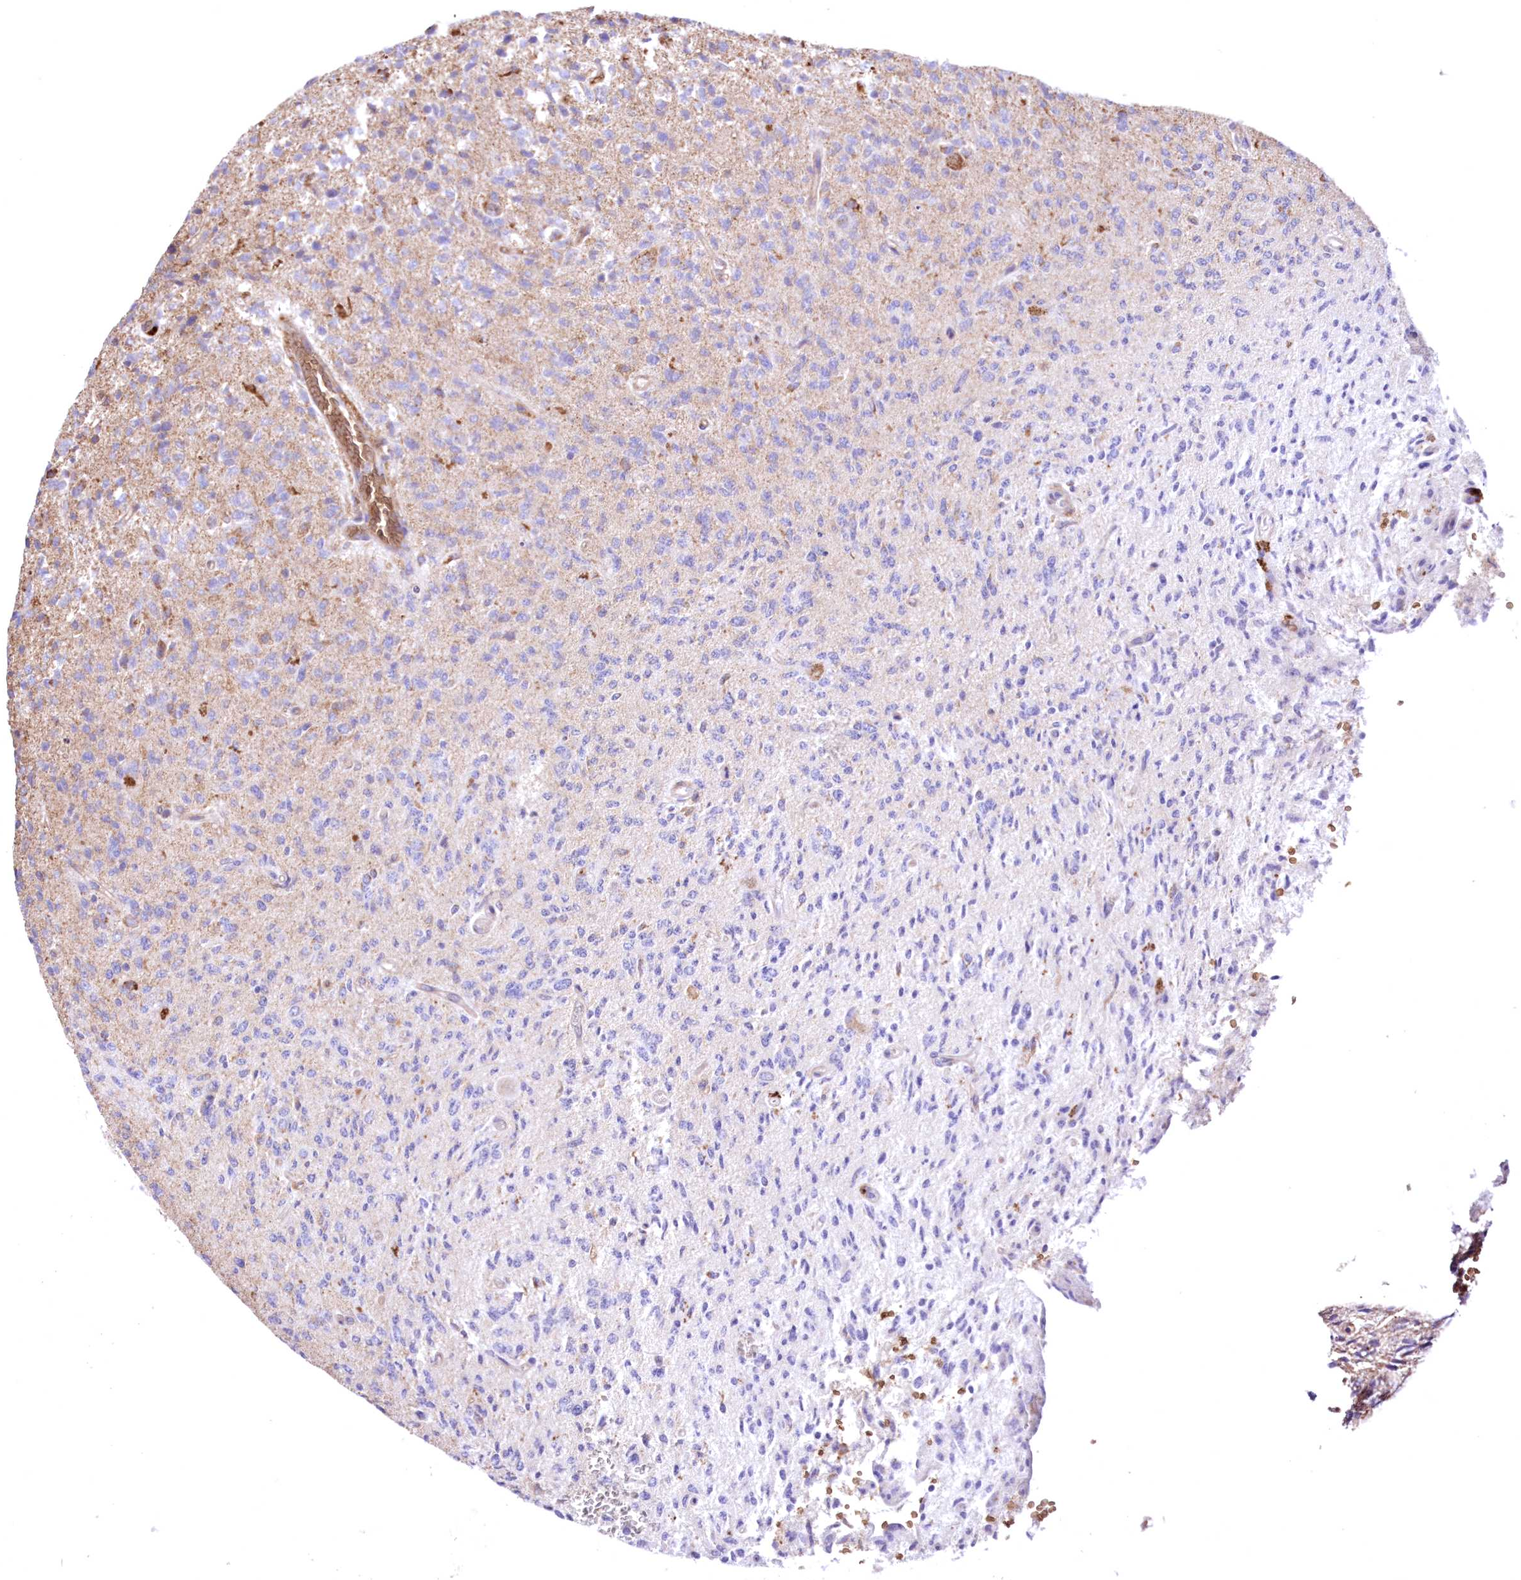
{"staining": {"intensity": "negative", "quantity": "none", "location": "none"}, "tissue": "glioma", "cell_type": "Tumor cells", "image_type": "cancer", "snomed": [{"axis": "morphology", "description": "Glioma, malignant, High grade"}, {"axis": "topography", "description": "Brain"}], "caption": "Micrograph shows no significant protein expression in tumor cells of malignant glioma (high-grade).", "gene": "FCHO2", "patient": {"sex": "female", "age": 57}}